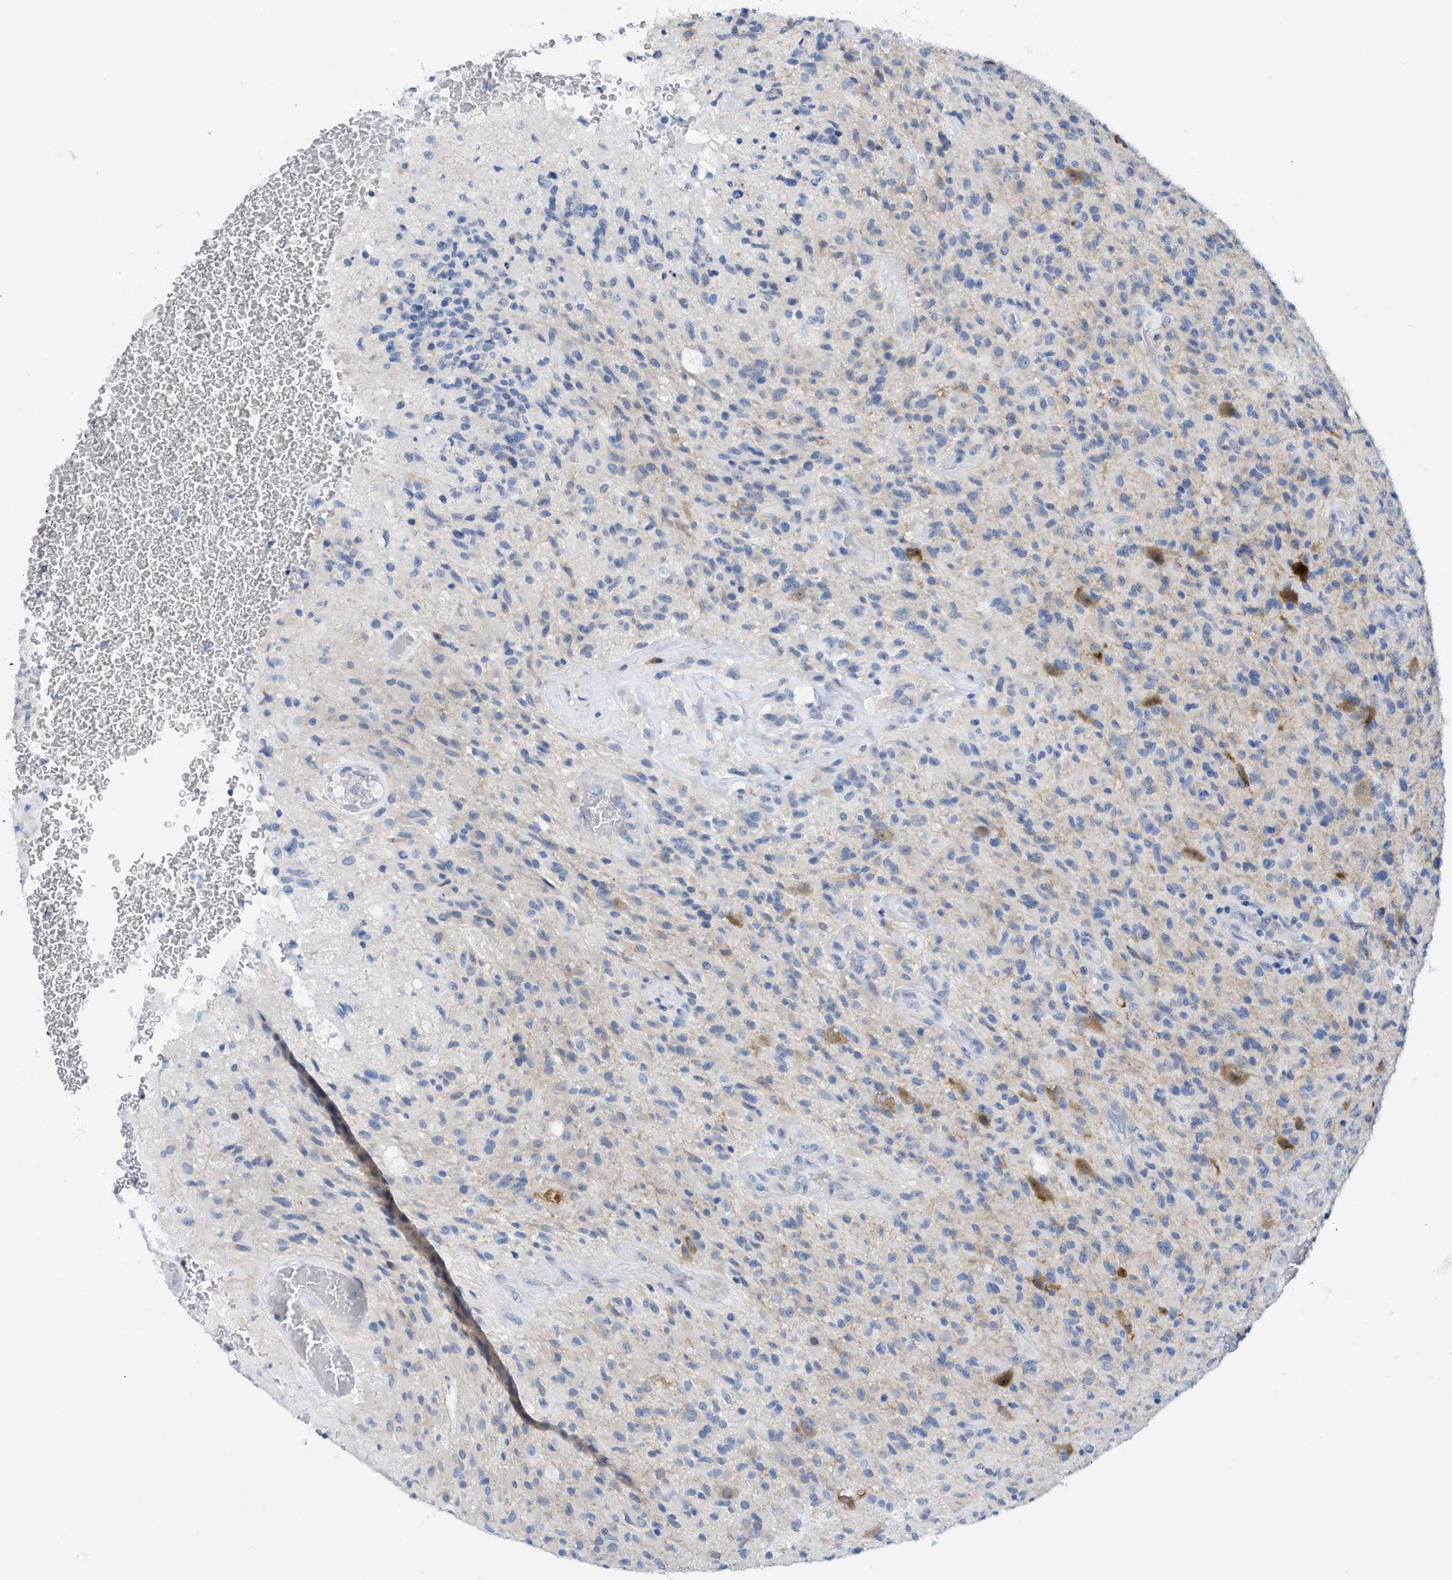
{"staining": {"intensity": "negative", "quantity": "none", "location": "none"}, "tissue": "glioma", "cell_type": "Tumor cells", "image_type": "cancer", "snomed": [{"axis": "morphology", "description": "Glioma, malignant, High grade"}, {"axis": "topography", "description": "Brain"}], "caption": "The immunohistochemistry (IHC) micrograph has no significant staining in tumor cells of high-grade glioma (malignant) tissue.", "gene": "TUB", "patient": {"sex": "male", "age": 71}}